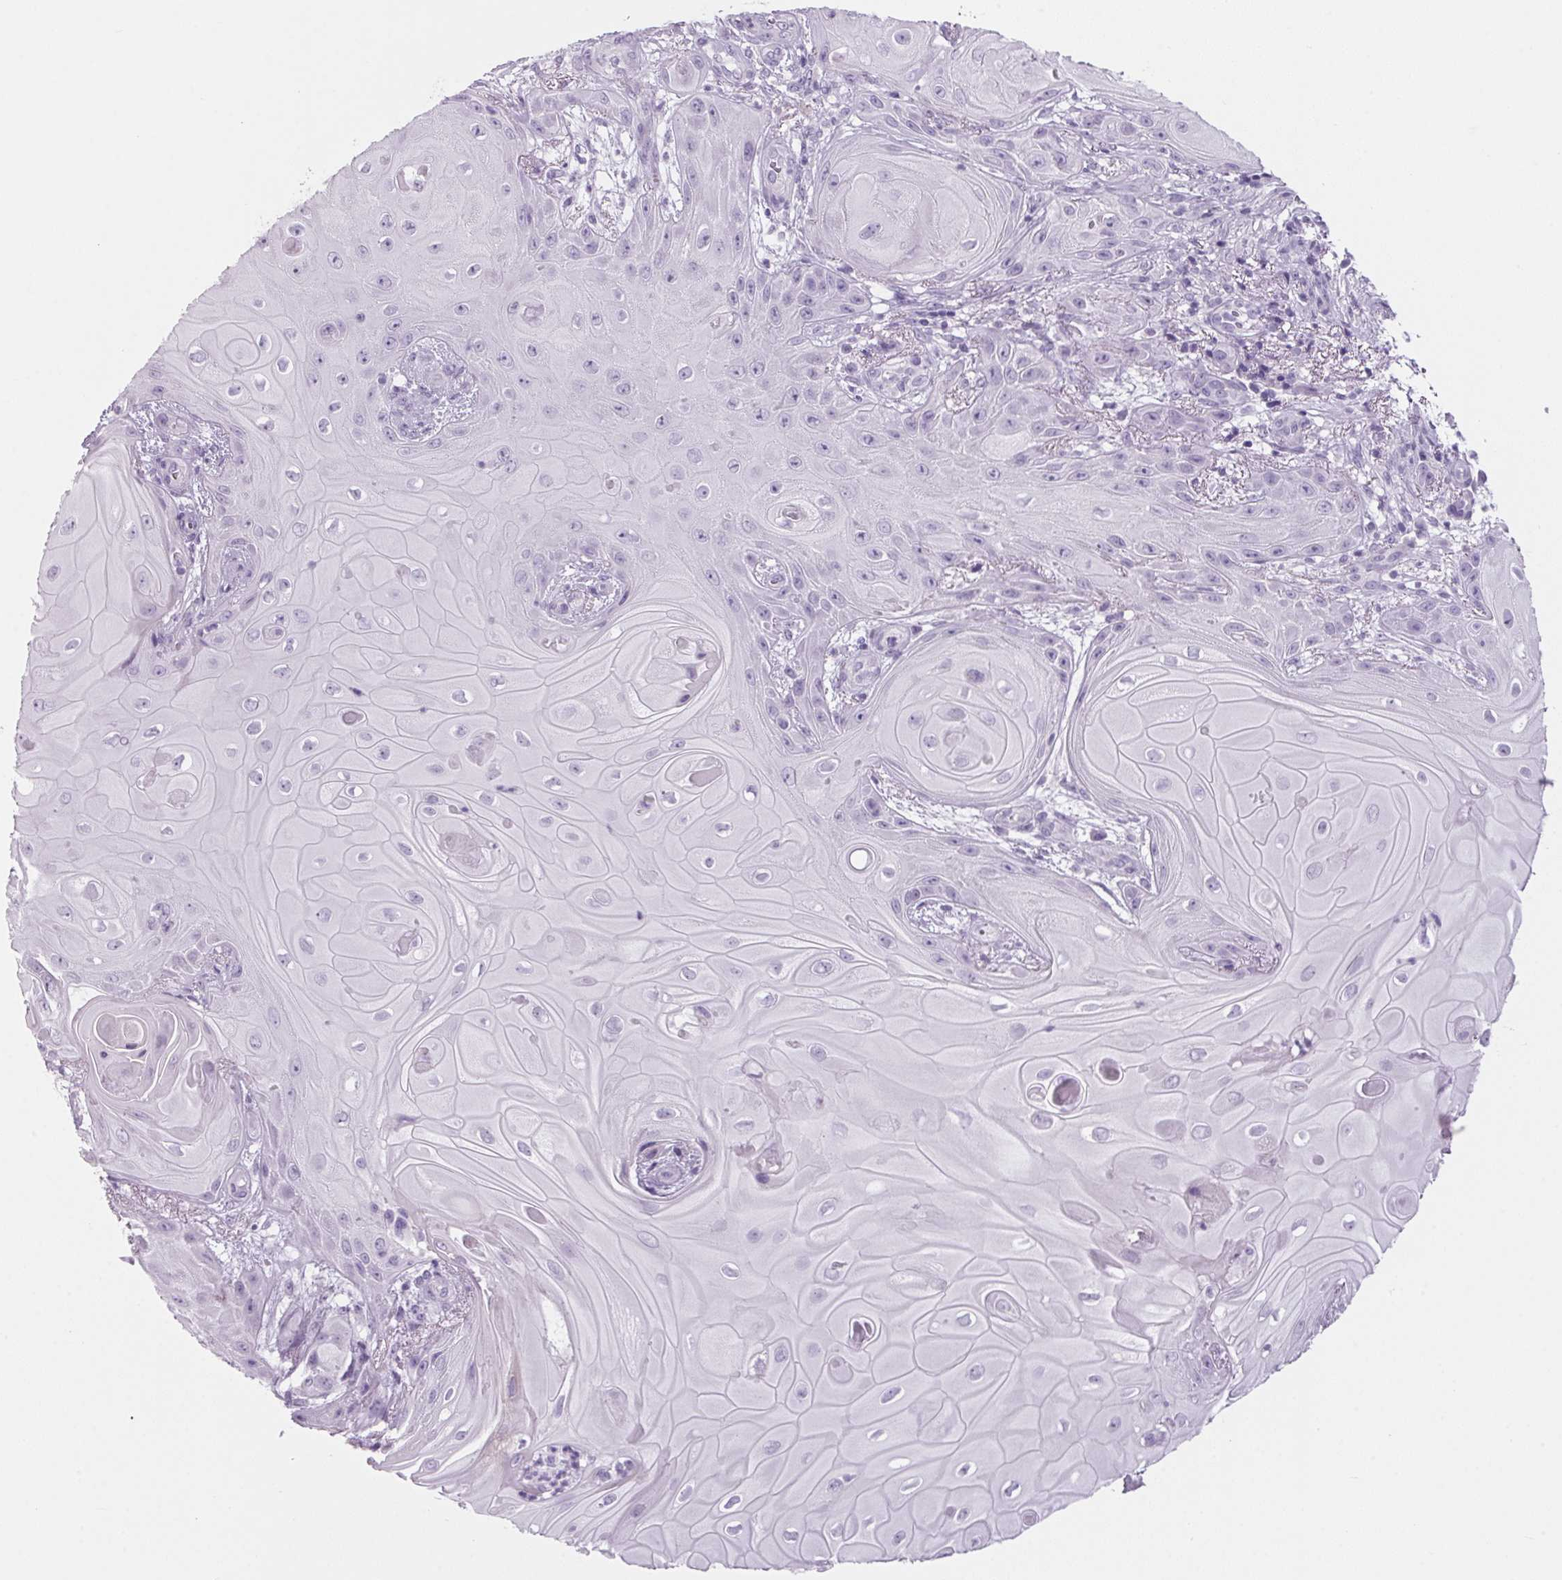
{"staining": {"intensity": "negative", "quantity": "none", "location": "none"}, "tissue": "skin cancer", "cell_type": "Tumor cells", "image_type": "cancer", "snomed": [{"axis": "morphology", "description": "Squamous cell carcinoma, NOS"}, {"axis": "topography", "description": "Skin"}], "caption": "IHC micrograph of neoplastic tissue: skin cancer (squamous cell carcinoma) stained with DAB (3,3'-diaminobenzidine) demonstrates no significant protein positivity in tumor cells.", "gene": "PPP1R1A", "patient": {"sex": "male", "age": 62}}